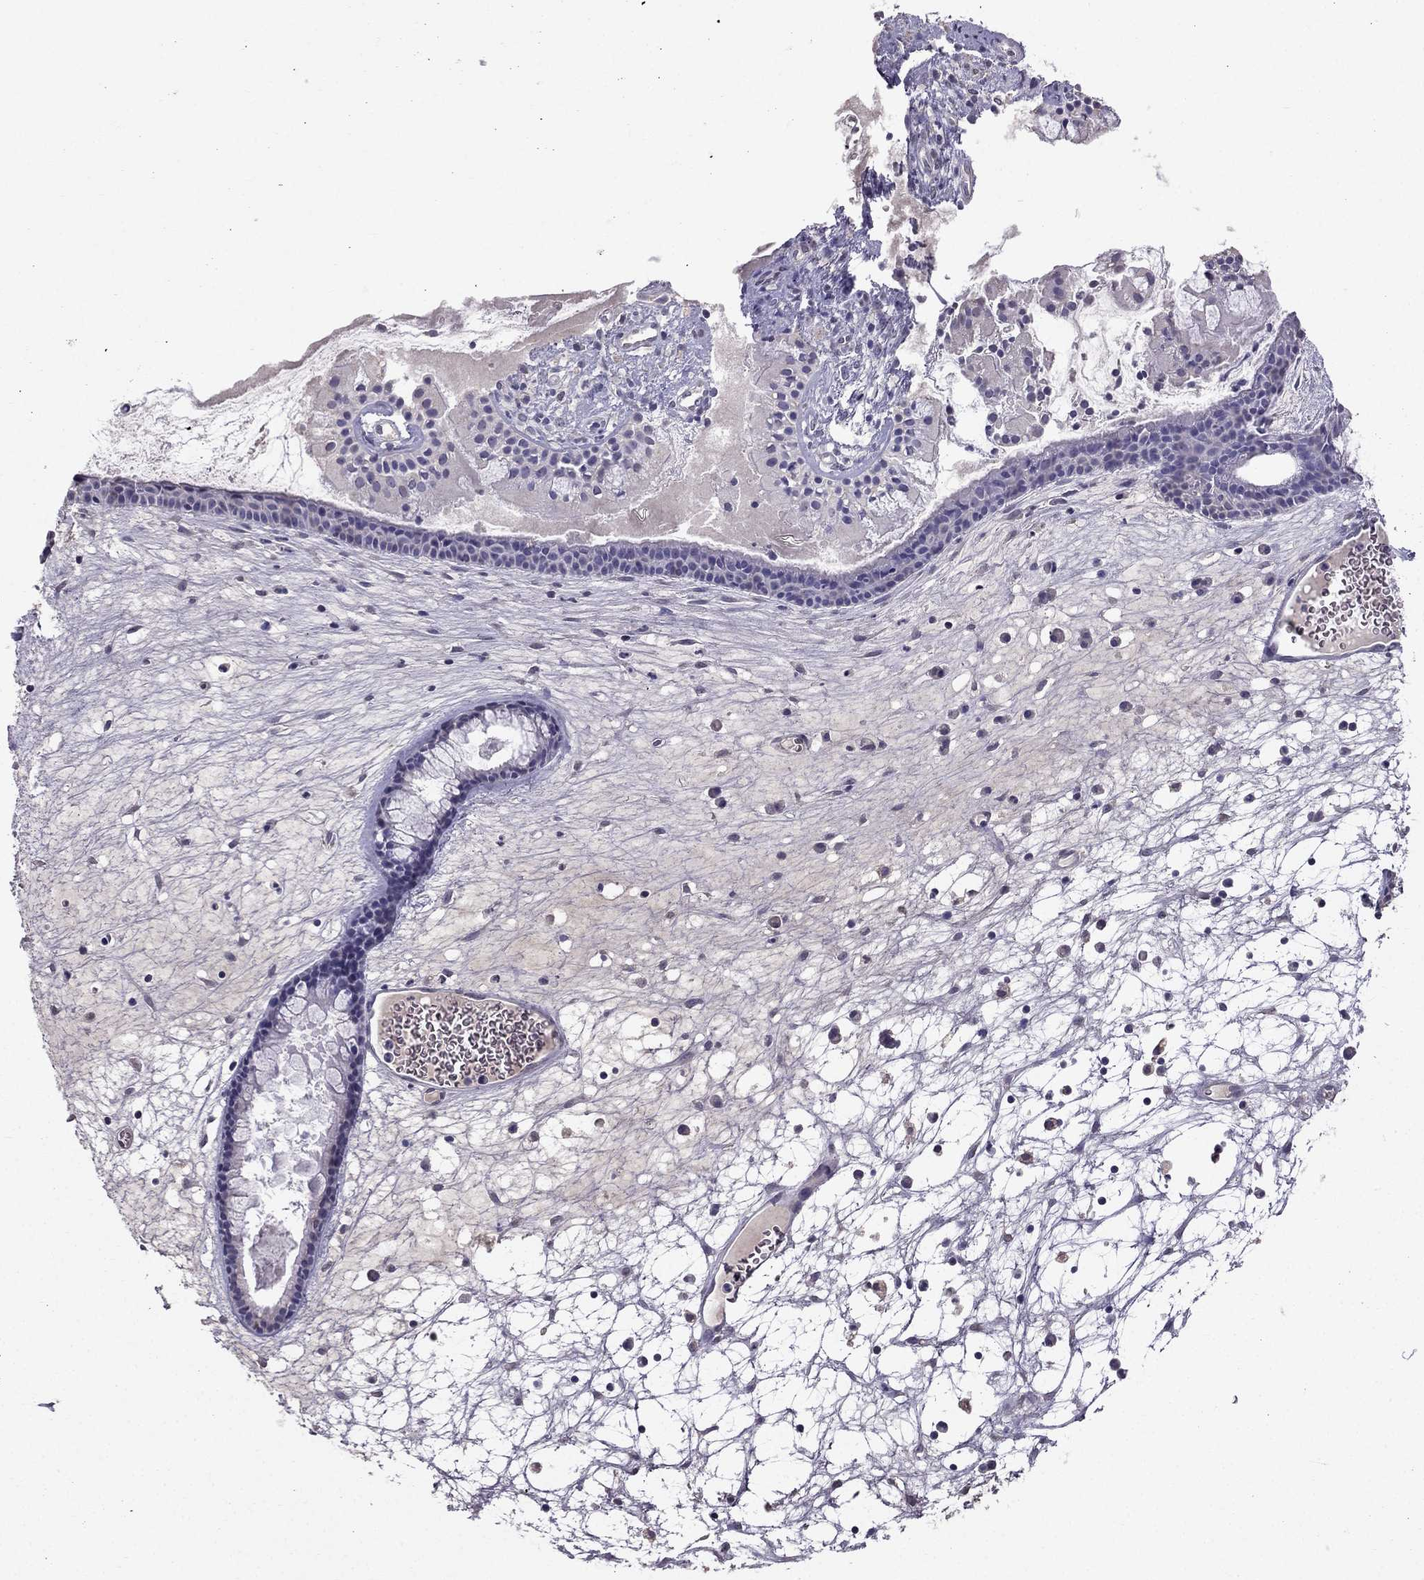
{"staining": {"intensity": "negative", "quantity": "none", "location": "none"}, "tissue": "nasopharynx", "cell_type": "Respiratory epithelial cells", "image_type": "normal", "snomed": [{"axis": "morphology", "description": "Normal tissue, NOS"}, {"axis": "topography", "description": "Nasopharynx"}], "caption": "The immunohistochemistry photomicrograph has no significant staining in respiratory epithelial cells of nasopharynx. (DAB IHC, high magnification).", "gene": "ARHGAP11A", "patient": {"sex": "male", "age": 31}}